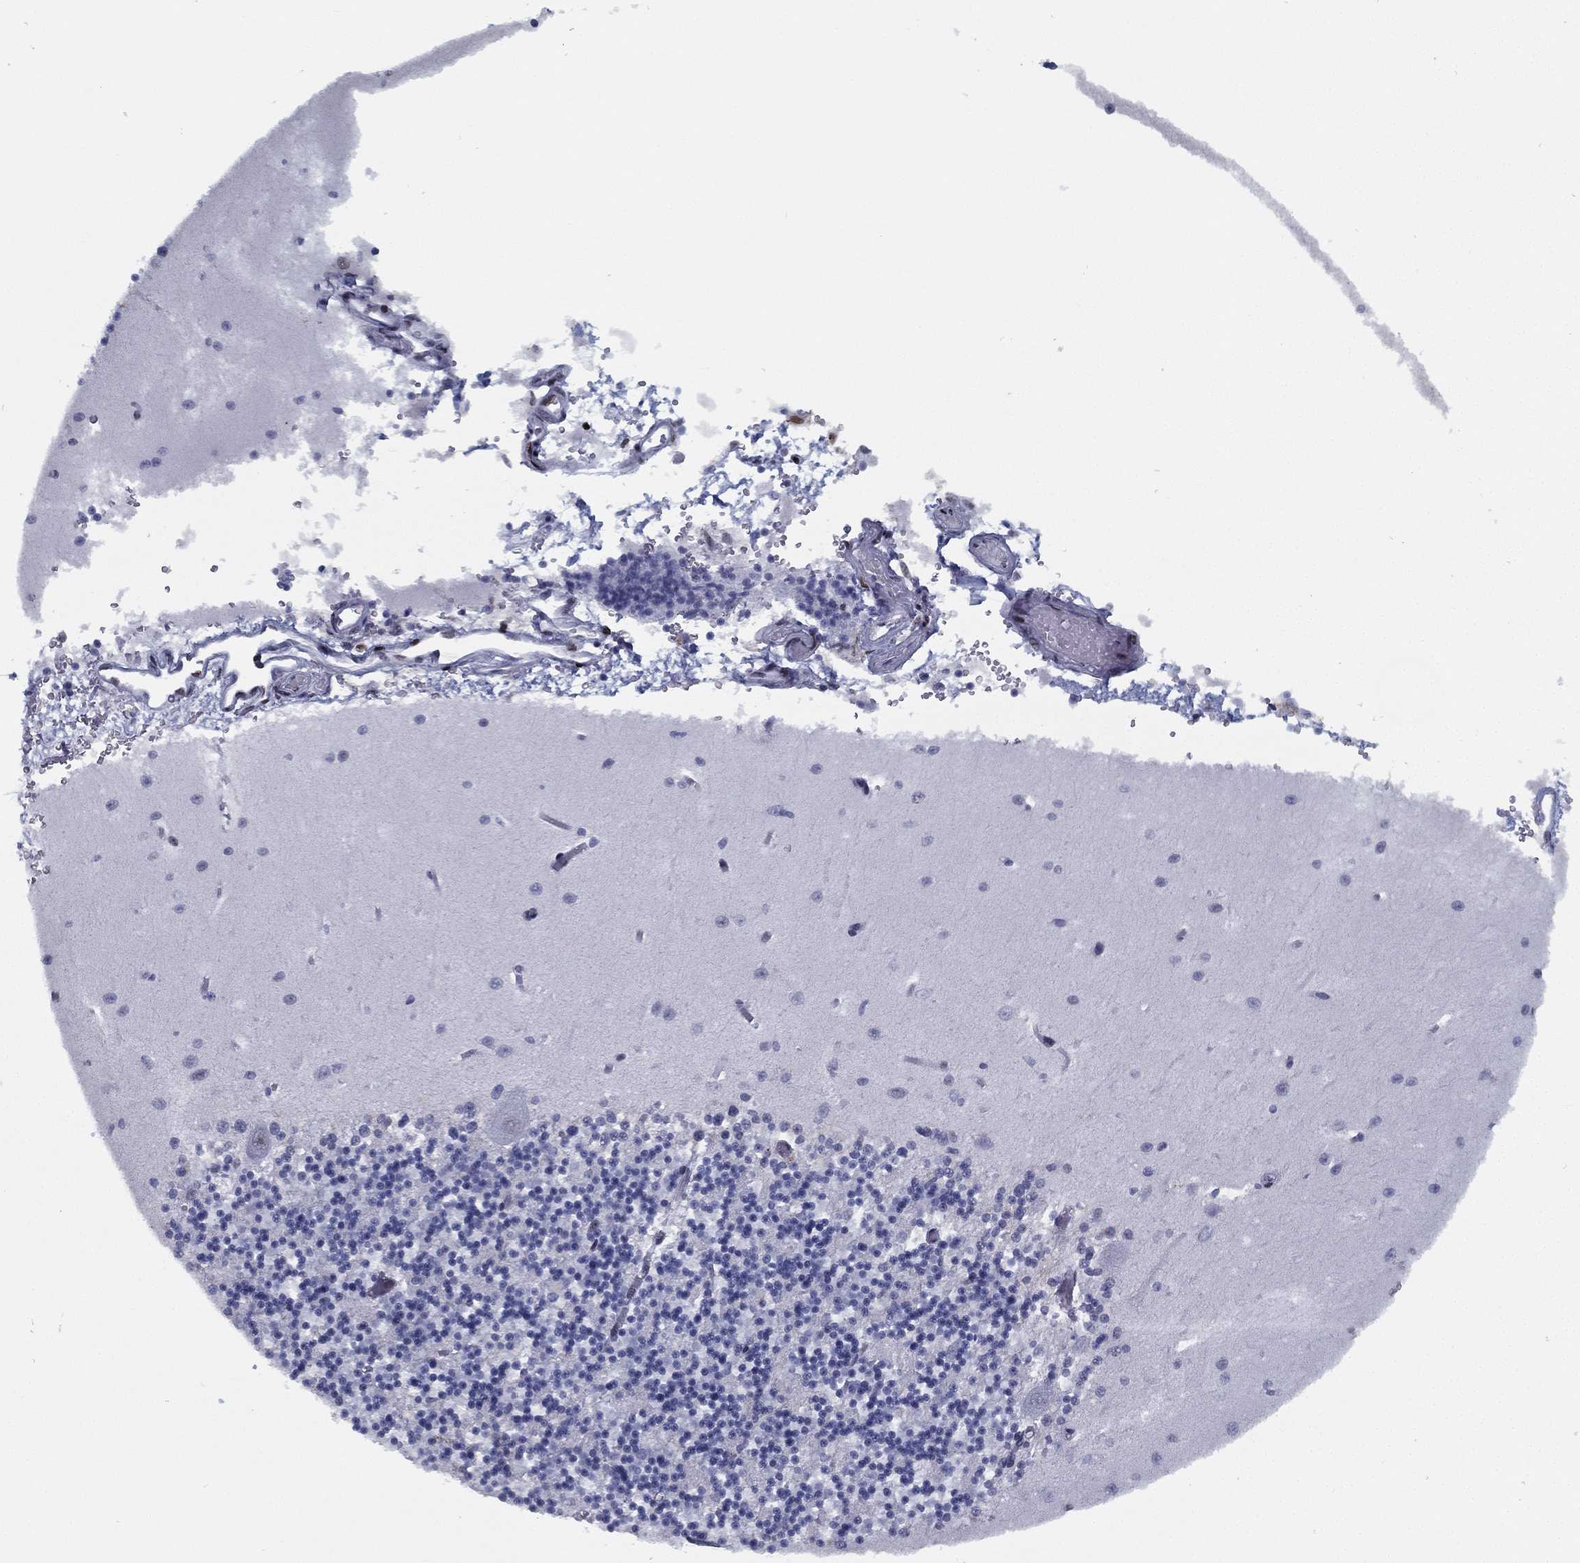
{"staining": {"intensity": "strong", "quantity": "<25%", "location": "nuclear"}, "tissue": "cerebellum", "cell_type": "Cells in granular layer", "image_type": "normal", "snomed": [{"axis": "morphology", "description": "Normal tissue, NOS"}, {"axis": "topography", "description": "Cerebellum"}], "caption": "Unremarkable cerebellum displays strong nuclear staining in about <25% of cells in granular layer.", "gene": "CYB561D2", "patient": {"sex": "female", "age": 64}}